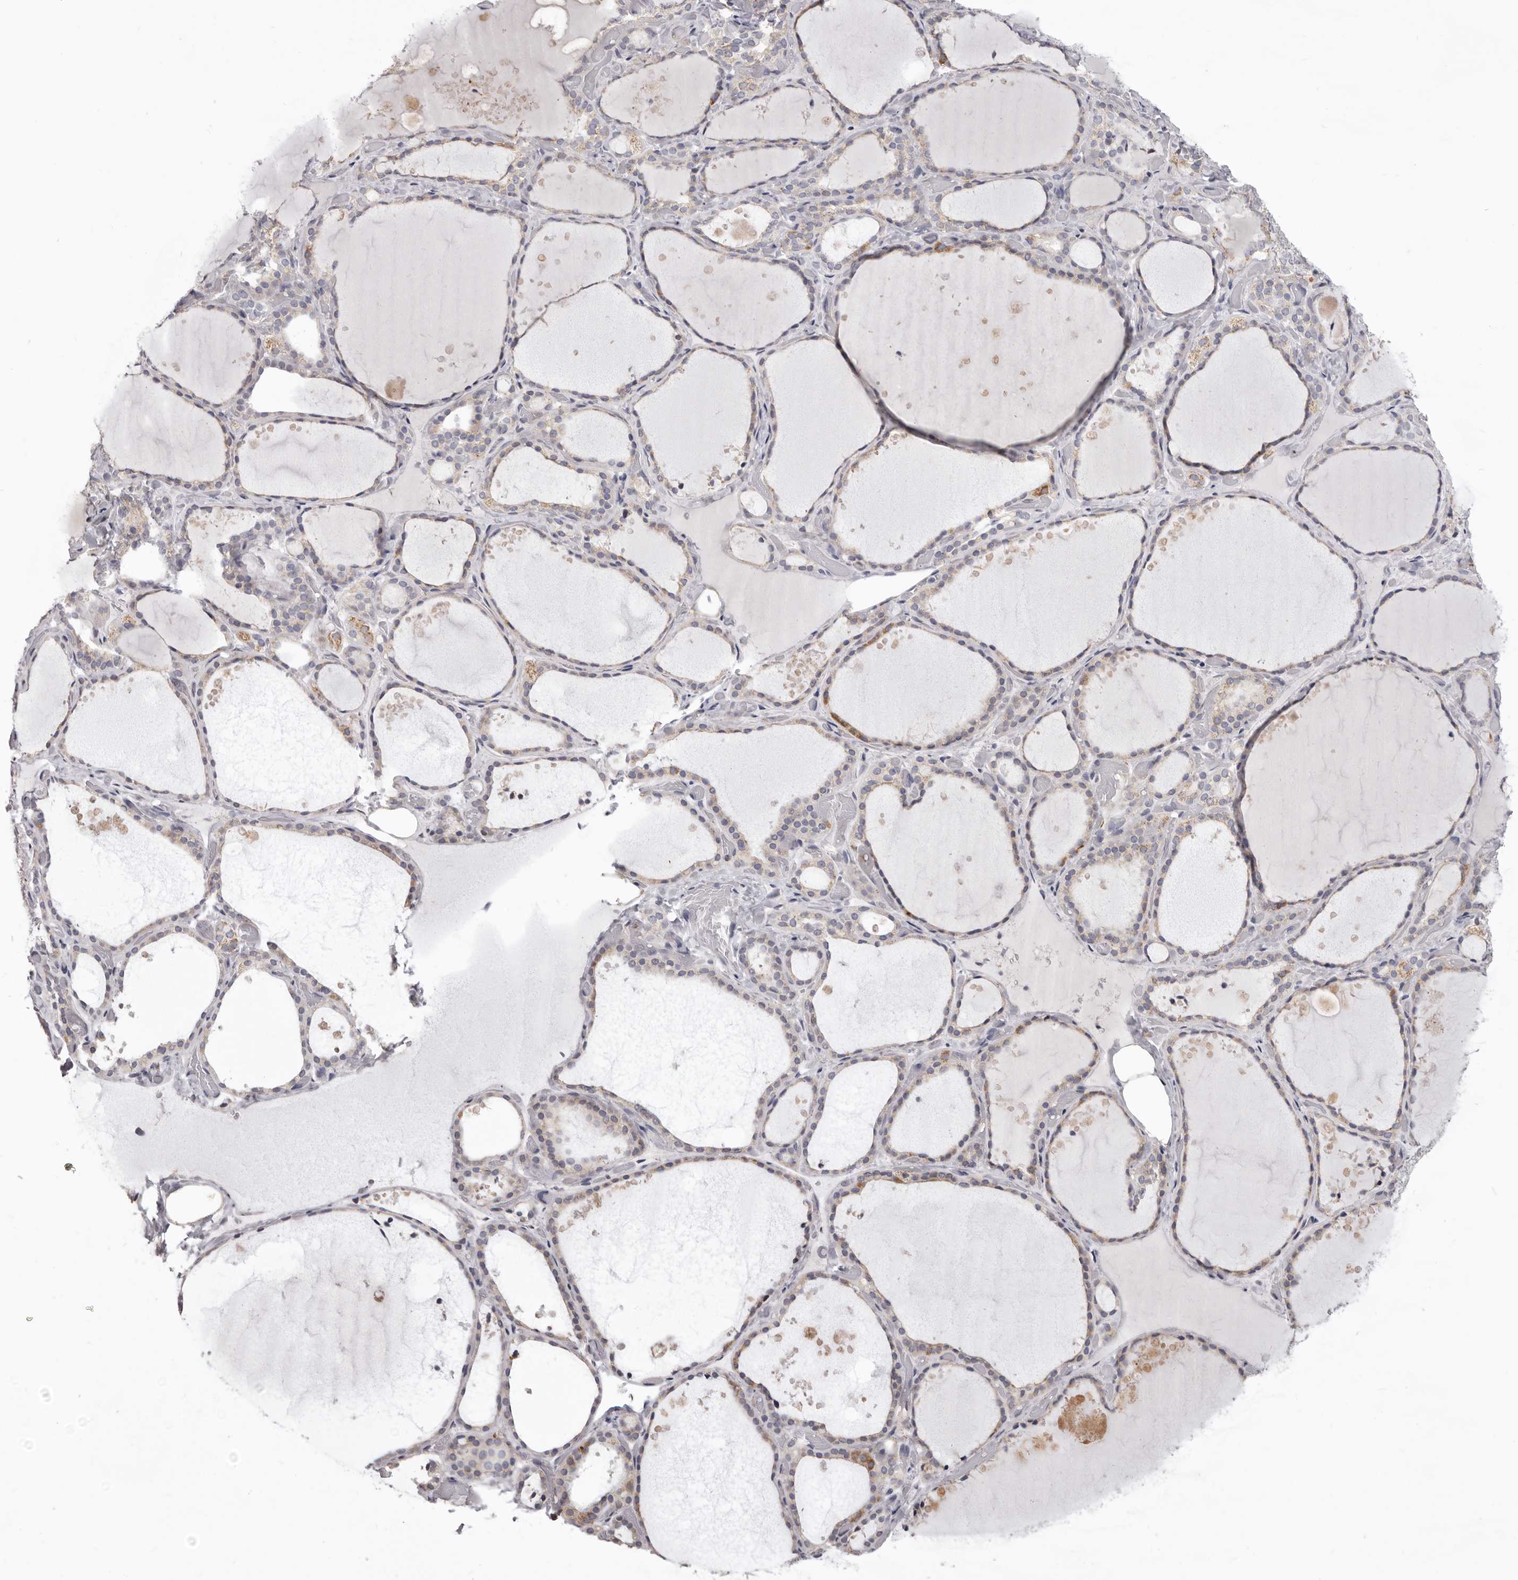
{"staining": {"intensity": "moderate", "quantity": "25%-75%", "location": "cytoplasmic/membranous"}, "tissue": "thyroid gland", "cell_type": "Glandular cells", "image_type": "normal", "snomed": [{"axis": "morphology", "description": "Normal tissue, NOS"}, {"axis": "topography", "description": "Thyroid gland"}], "caption": "Immunohistochemistry image of unremarkable thyroid gland: thyroid gland stained using immunohistochemistry (IHC) shows medium levels of moderate protein expression localized specifically in the cytoplasmic/membranous of glandular cells, appearing as a cytoplasmic/membranous brown color.", "gene": "PRMT2", "patient": {"sex": "female", "age": 44}}